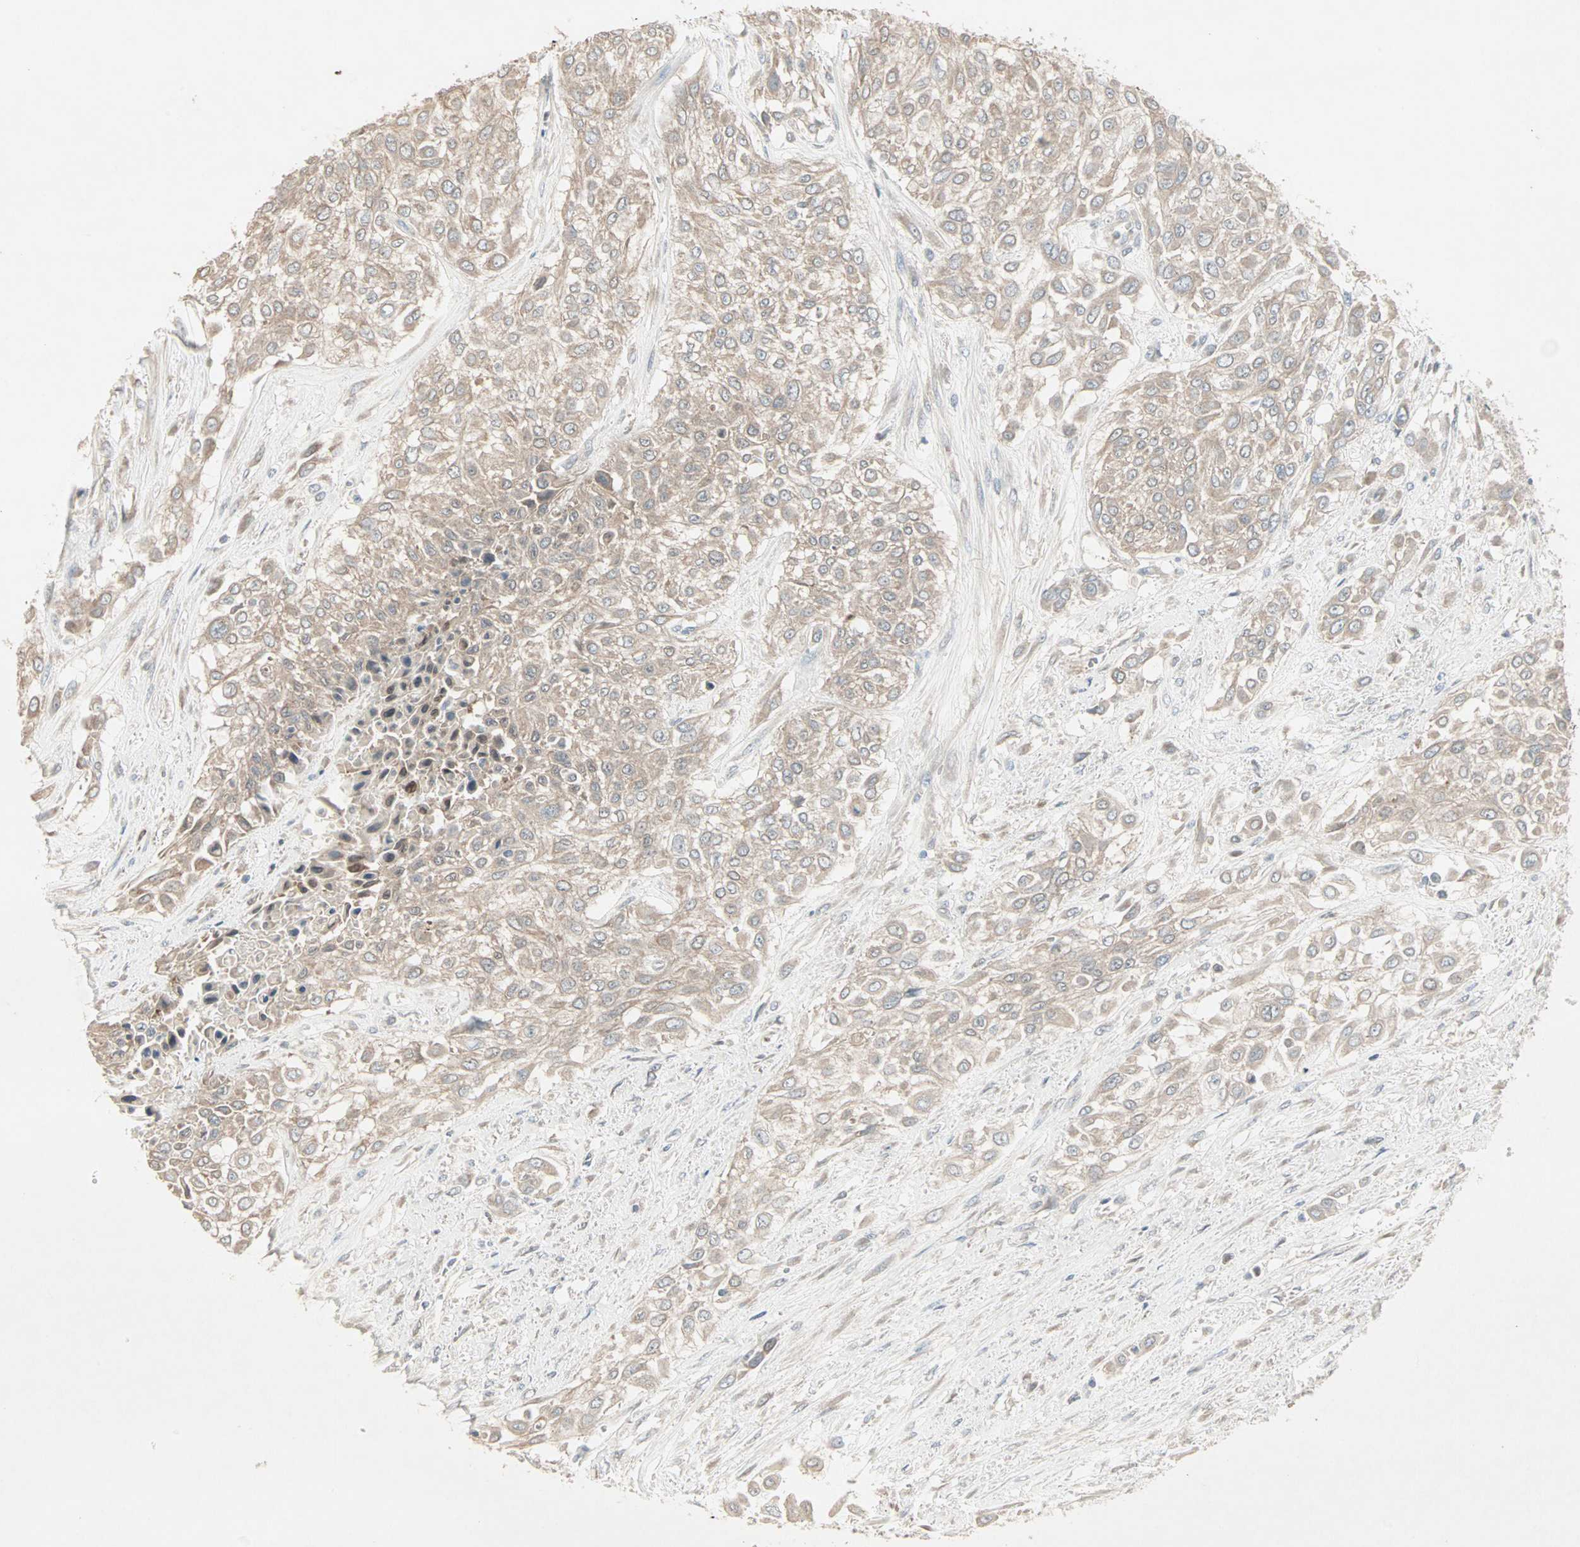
{"staining": {"intensity": "weak", "quantity": "25%-75%", "location": "cytoplasmic/membranous"}, "tissue": "urothelial cancer", "cell_type": "Tumor cells", "image_type": "cancer", "snomed": [{"axis": "morphology", "description": "Urothelial carcinoma, High grade"}, {"axis": "topography", "description": "Urinary bladder"}], "caption": "Weak cytoplasmic/membranous expression is seen in approximately 25%-75% of tumor cells in urothelial carcinoma (high-grade).", "gene": "JMJD7-PLA2G4B", "patient": {"sex": "male", "age": 57}}